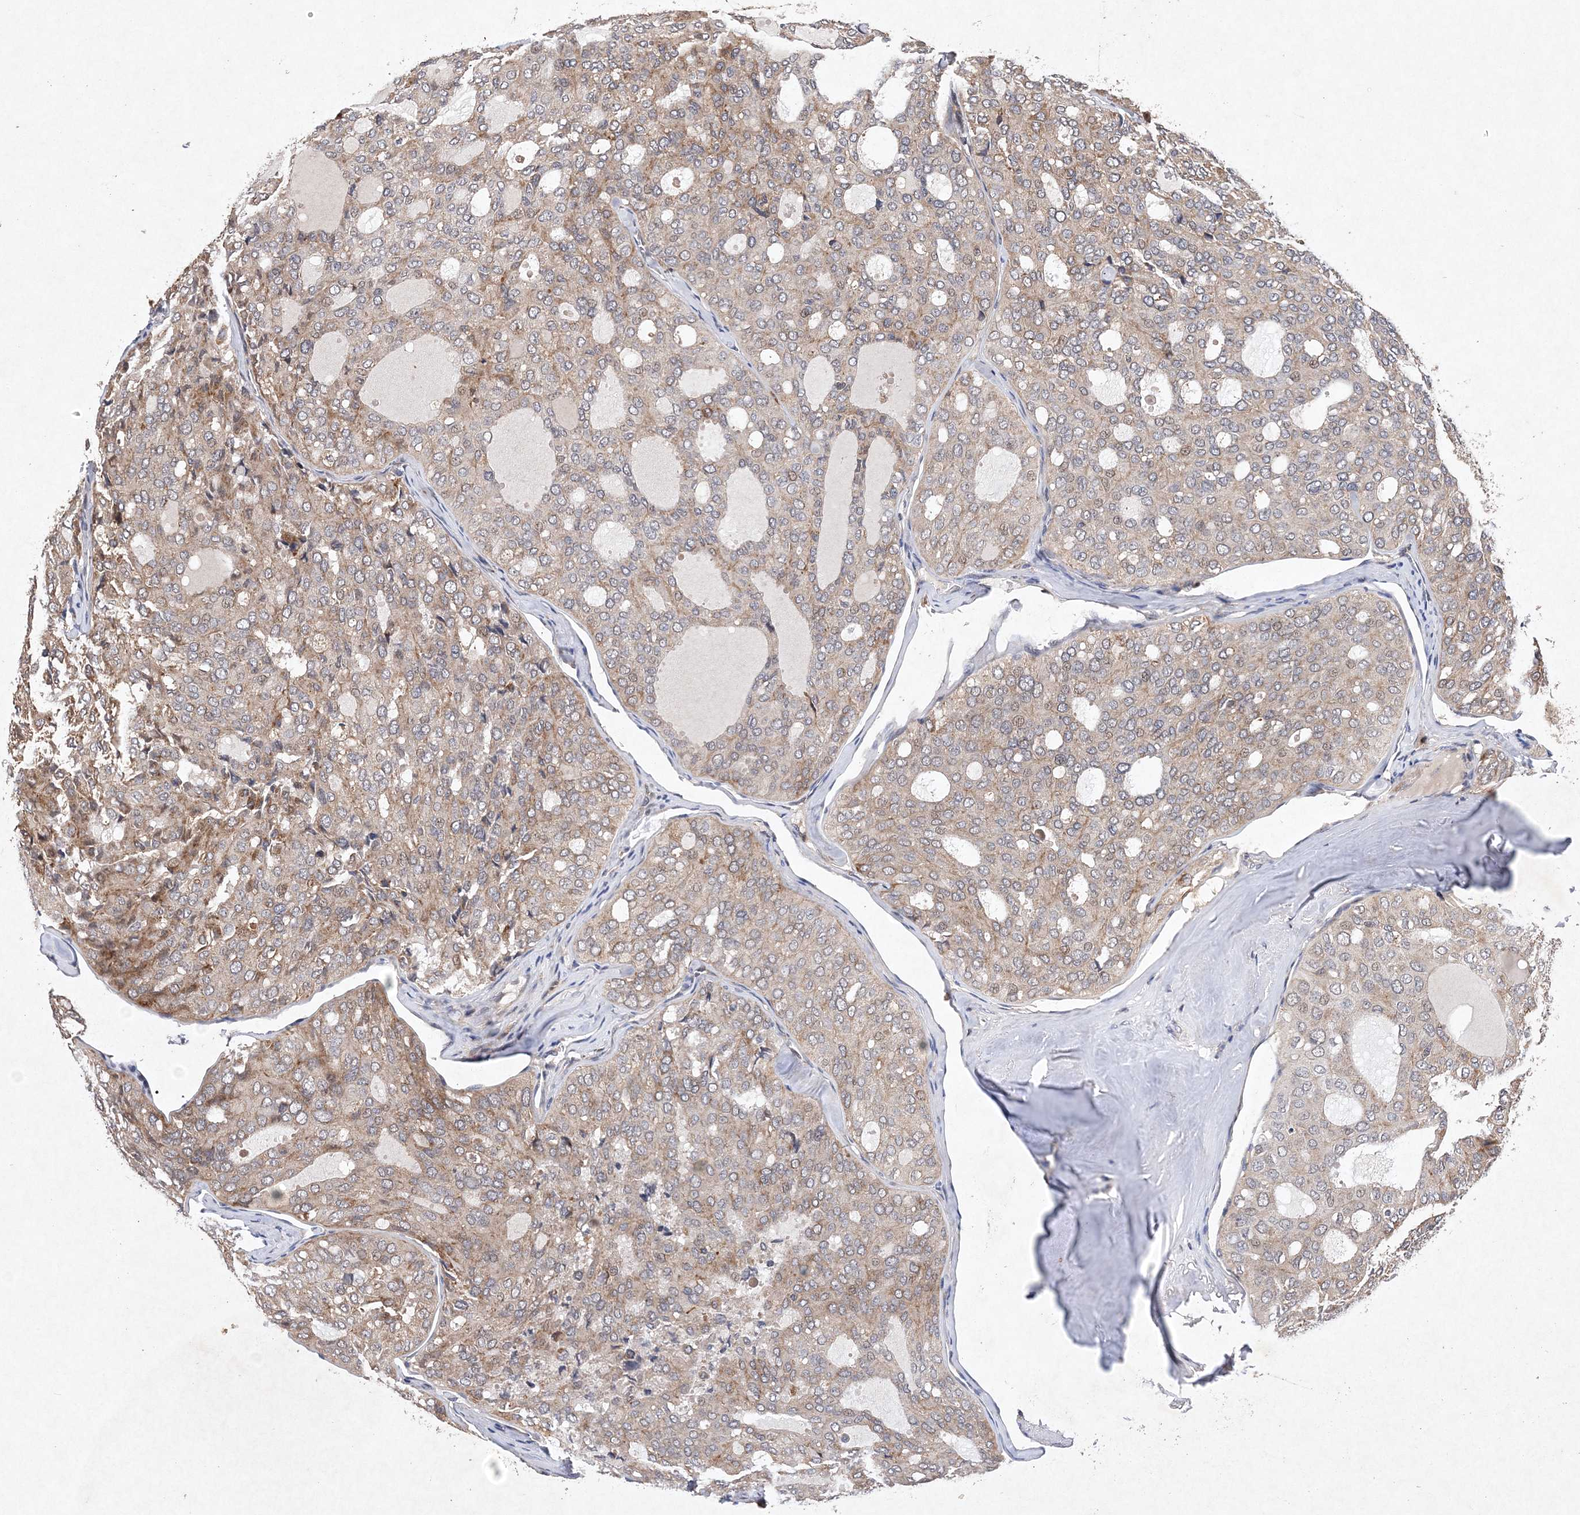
{"staining": {"intensity": "moderate", "quantity": "<25%", "location": "cytoplasmic/membranous"}, "tissue": "thyroid cancer", "cell_type": "Tumor cells", "image_type": "cancer", "snomed": [{"axis": "morphology", "description": "Follicular adenoma carcinoma, NOS"}, {"axis": "topography", "description": "Thyroid gland"}], "caption": "Moderate cytoplasmic/membranous positivity for a protein is identified in approximately <25% of tumor cells of thyroid cancer using immunohistochemistry.", "gene": "PROSER1", "patient": {"sex": "male", "age": 75}}